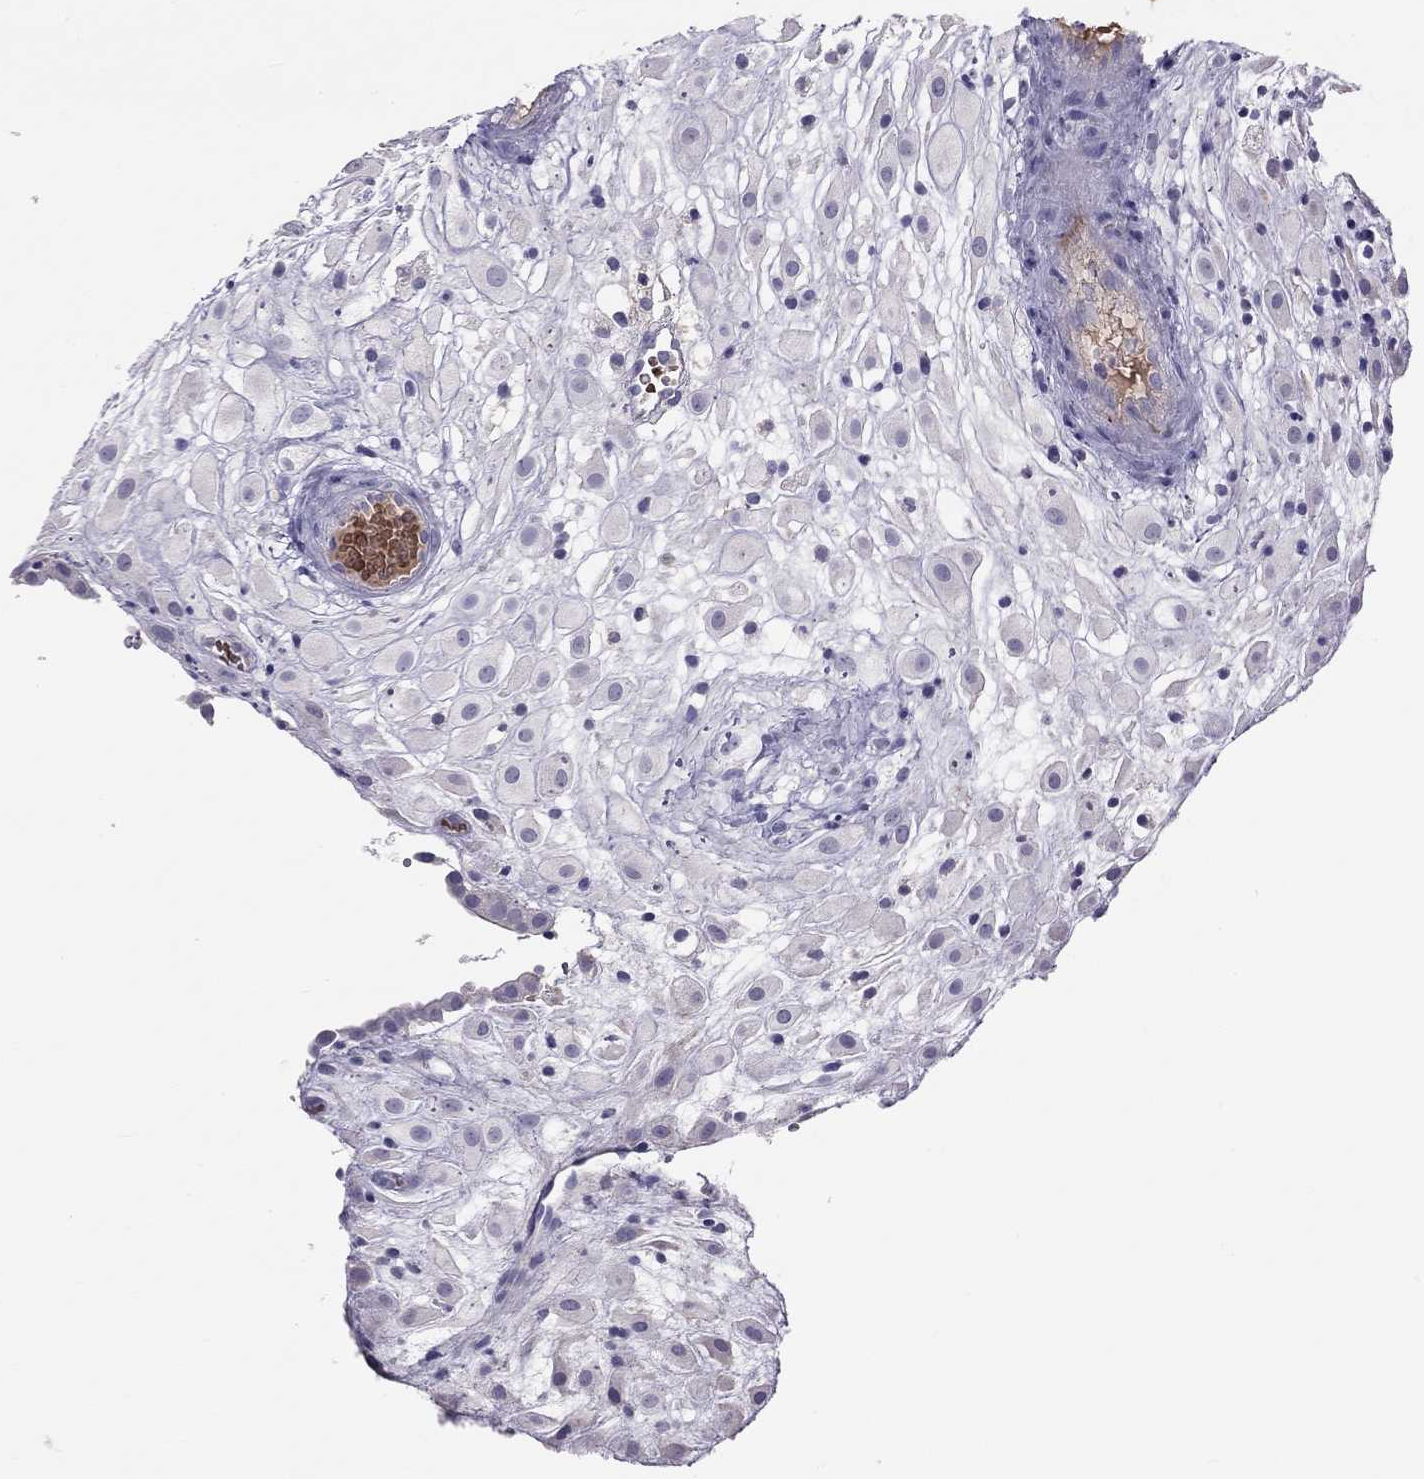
{"staining": {"intensity": "negative", "quantity": "none", "location": "none"}, "tissue": "placenta", "cell_type": "Decidual cells", "image_type": "normal", "snomed": [{"axis": "morphology", "description": "Normal tissue, NOS"}, {"axis": "topography", "description": "Placenta"}], "caption": "Immunohistochemical staining of unremarkable placenta shows no significant staining in decidual cells. (DAB immunohistochemistry (IHC) with hematoxylin counter stain).", "gene": "RHCE", "patient": {"sex": "female", "age": 24}}